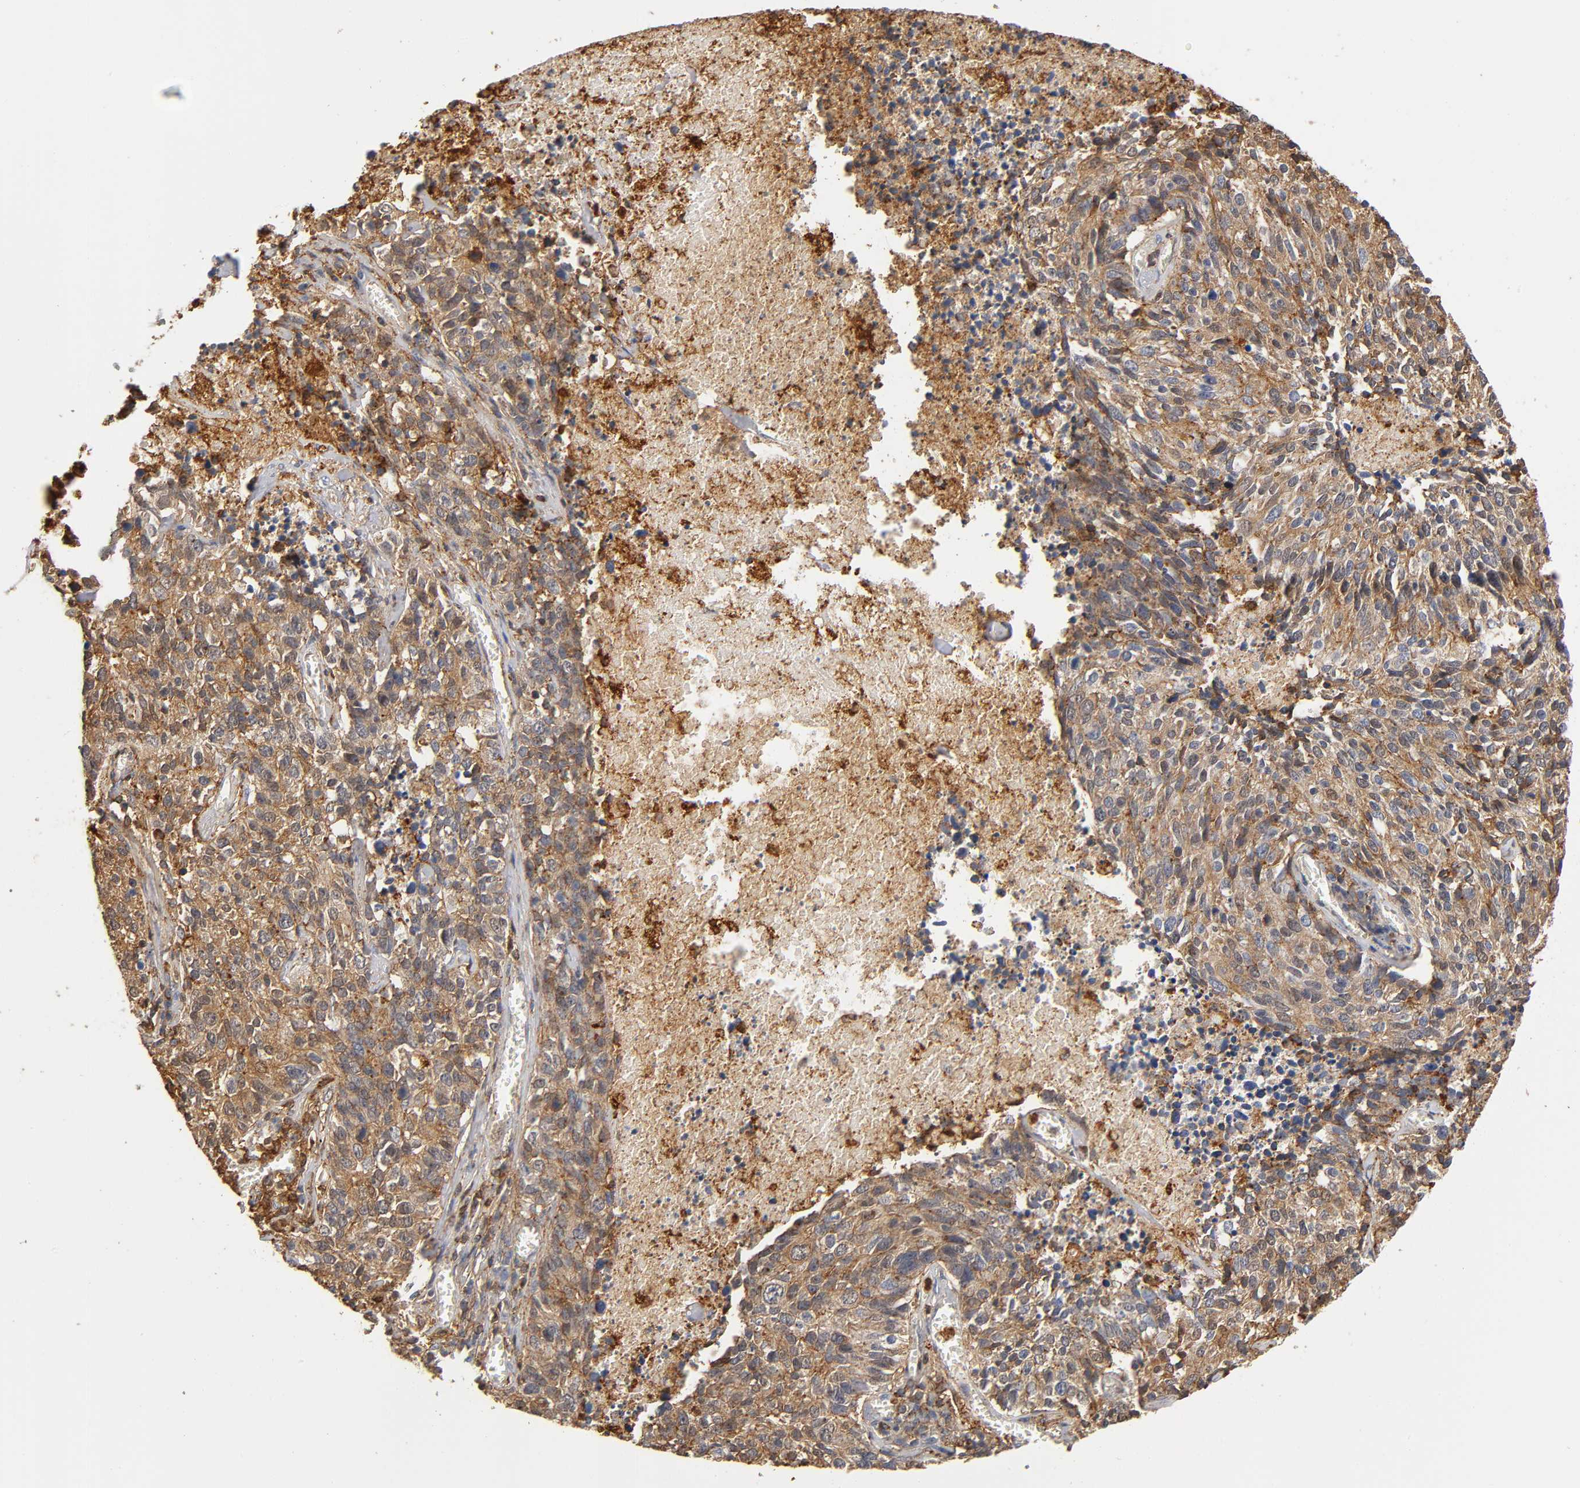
{"staining": {"intensity": "moderate", "quantity": ">75%", "location": "cytoplasmic/membranous"}, "tissue": "lung cancer", "cell_type": "Tumor cells", "image_type": "cancer", "snomed": [{"axis": "morphology", "description": "Neoplasm, malignant, NOS"}, {"axis": "topography", "description": "Lung"}], "caption": "A brown stain highlights moderate cytoplasmic/membranous expression of a protein in neoplasm (malignant) (lung) tumor cells.", "gene": "ANXA11", "patient": {"sex": "female", "age": 76}}